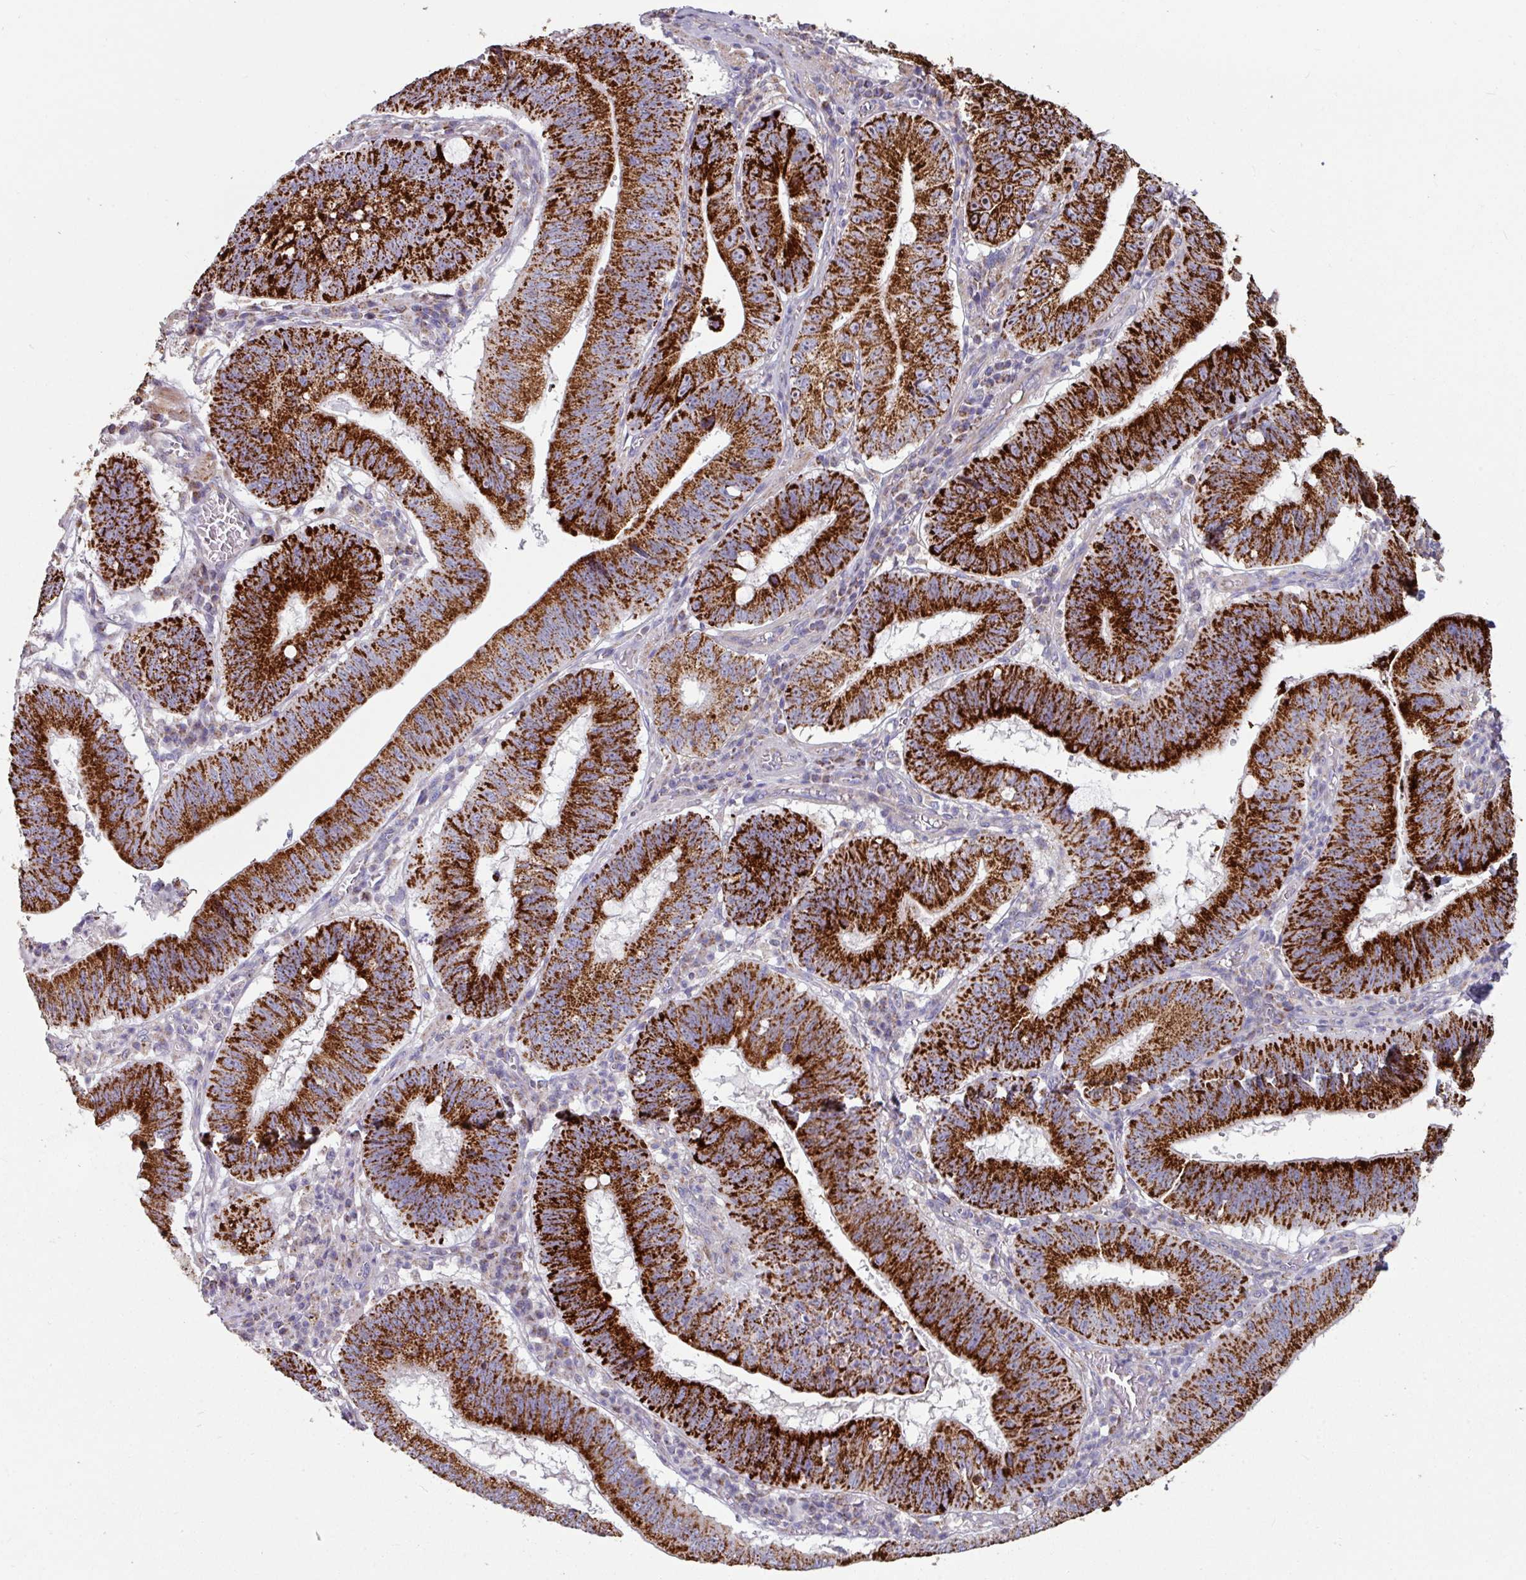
{"staining": {"intensity": "strong", "quantity": ">75%", "location": "cytoplasmic/membranous"}, "tissue": "stomach cancer", "cell_type": "Tumor cells", "image_type": "cancer", "snomed": [{"axis": "morphology", "description": "Adenocarcinoma, NOS"}, {"axis": "topography", "description": "Stomach"}], "caption": "Strong cytoplasmic/membranous protein expression is appreciated in about >75% of tumor cells in stomach cancer (adenocarcinoma). The protein is shown in brown color, while the nuclei are stained blue.", "gene": "OR2D3", "patient": {"sex": "male", "age": 59}}